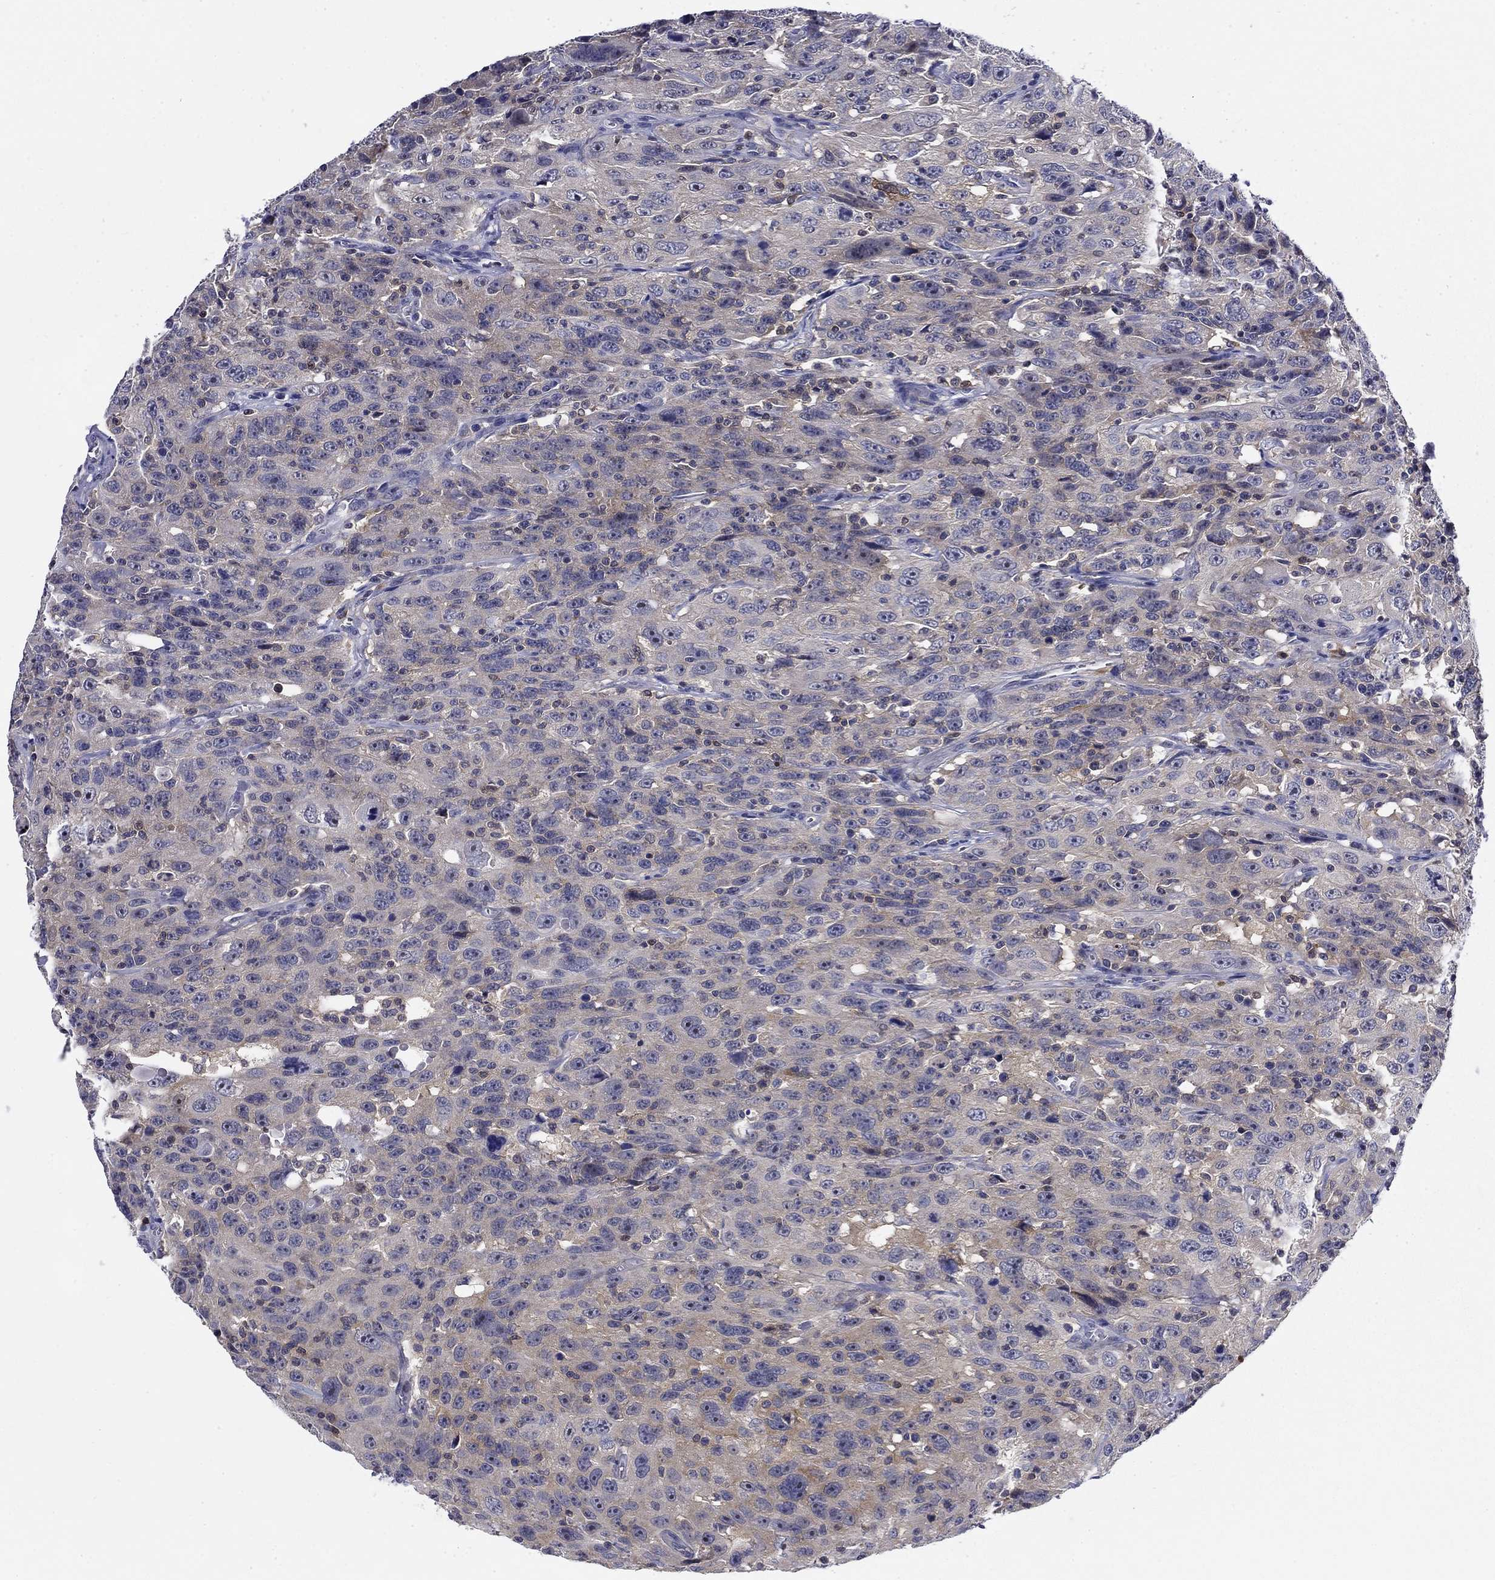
{"staining": {"intensity": "negative", "quantity": "none", "location": "none"}, "tissue": "urothelial cancer", "cell_type": "Tumor cells", "image_type": "cancer", "snomed": [{"axis": "morphology", "description": "Urothelial carcinoma, NOS"}, {"axis": "morphology", "description": "Urothelial carcinoma, High grade"}, {"axis": "topography", "description": "Urinary bladder"}], "caption": "Tumor cells show no significant positivity in transitional cell carcinoma. The staining was performed using DAB to visualize the protein expression in brown, while the nuclei were stained in blue with hematoxylin (Magnification: 20x).", "gene": "POU2F2", "patient": {"sex": "female", "age": 73}}